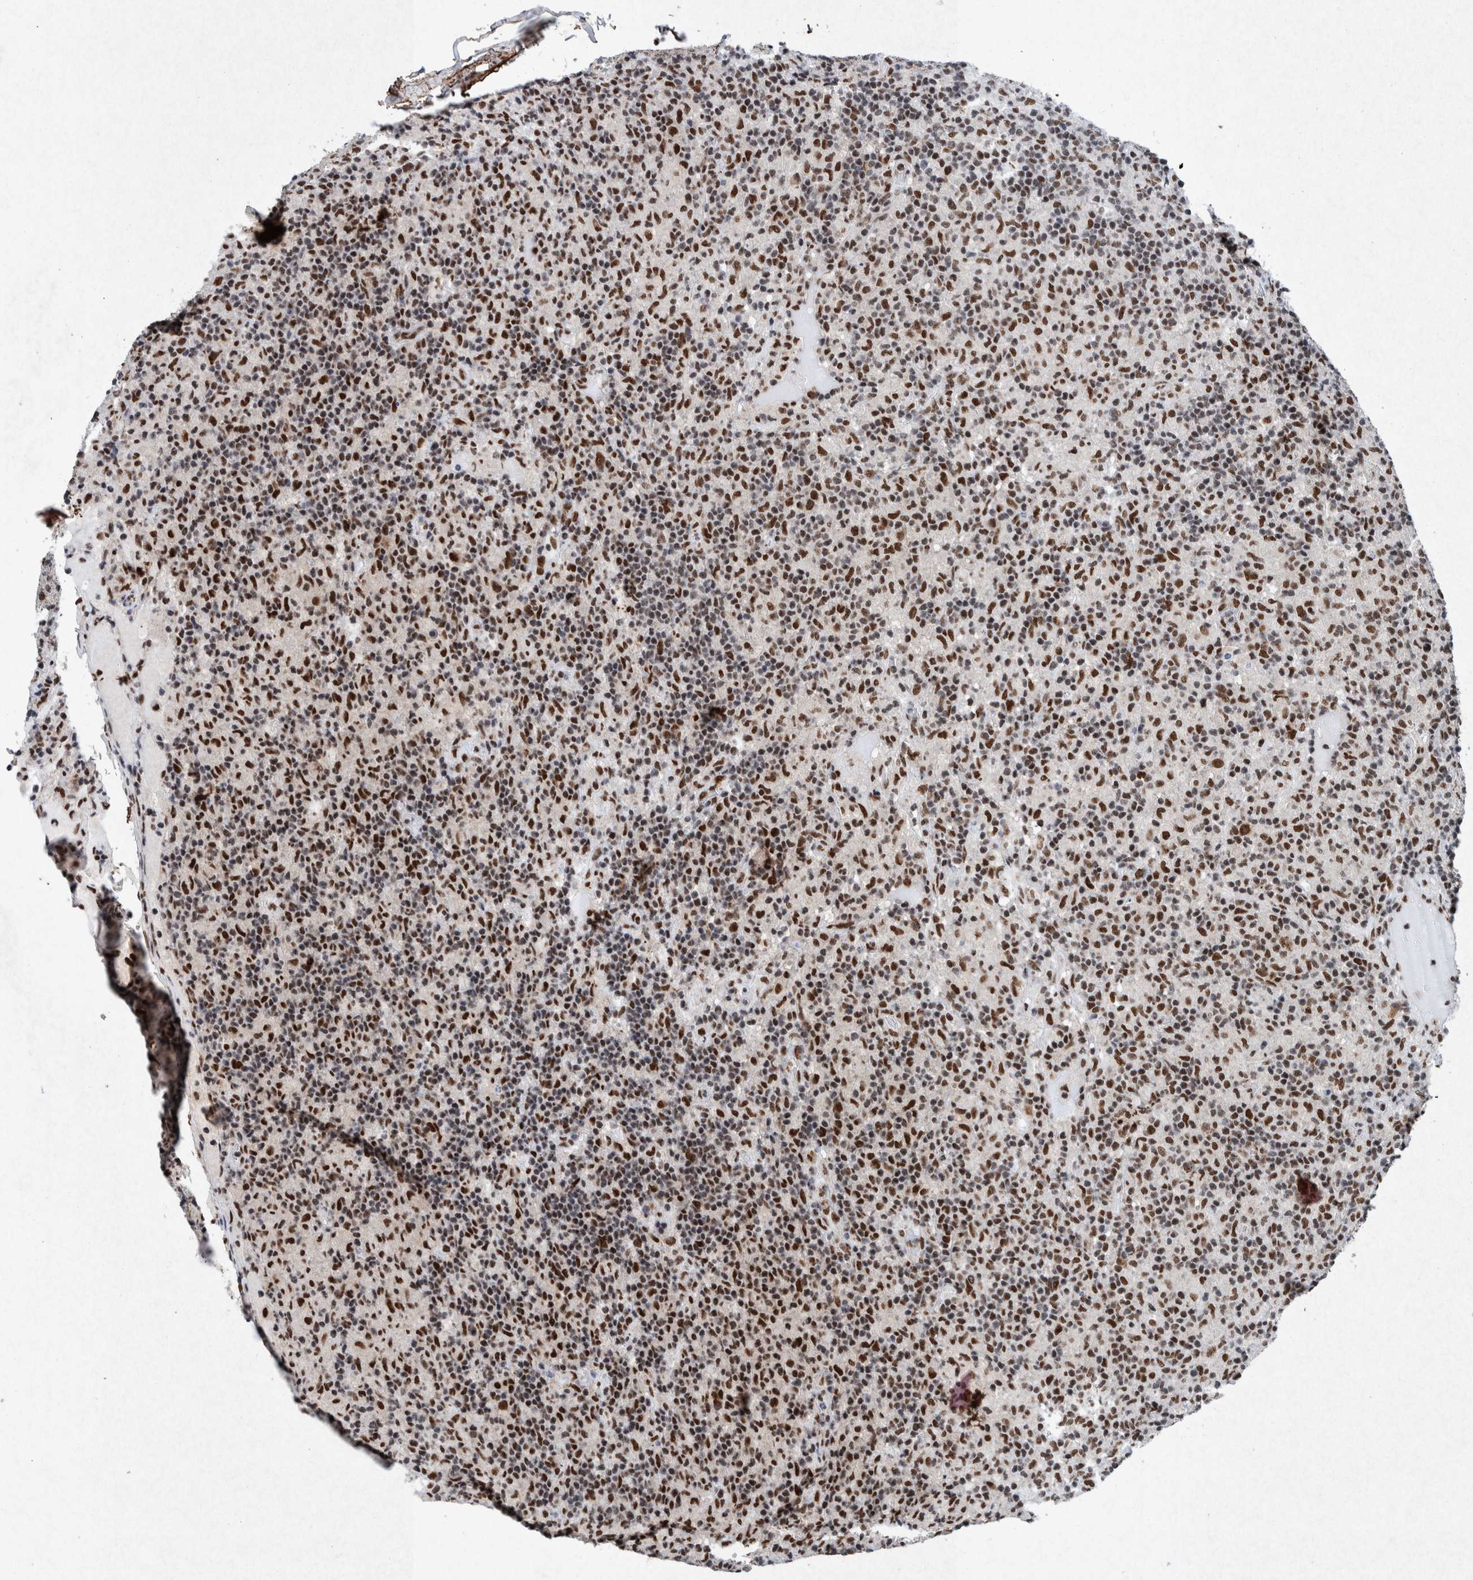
{"staining": {"intensity": "strong", "quantity": ">75%", "location": "nuclear"}, "tissue": "lymphoma", "cell_type": "Tumor cells", "image_type": "cancer", "snomed": [{"axis": "morphology", "description": "Hodgkin's disease, NOS"}, {"axis": "topography", "description": "Lymph node"}], "caption": "A brown stain shows strong nuclear positivity of a protein in human Hodgkin's disease tumor cells. The staining is performed using DAB (3,3'-diaminobenzidine) brown chromogen to label protein expression. The nuclei are counter-stained blue using hematoxylin.", "gene": "TAF10", "patient": {"sex": "male", "age": 70}}